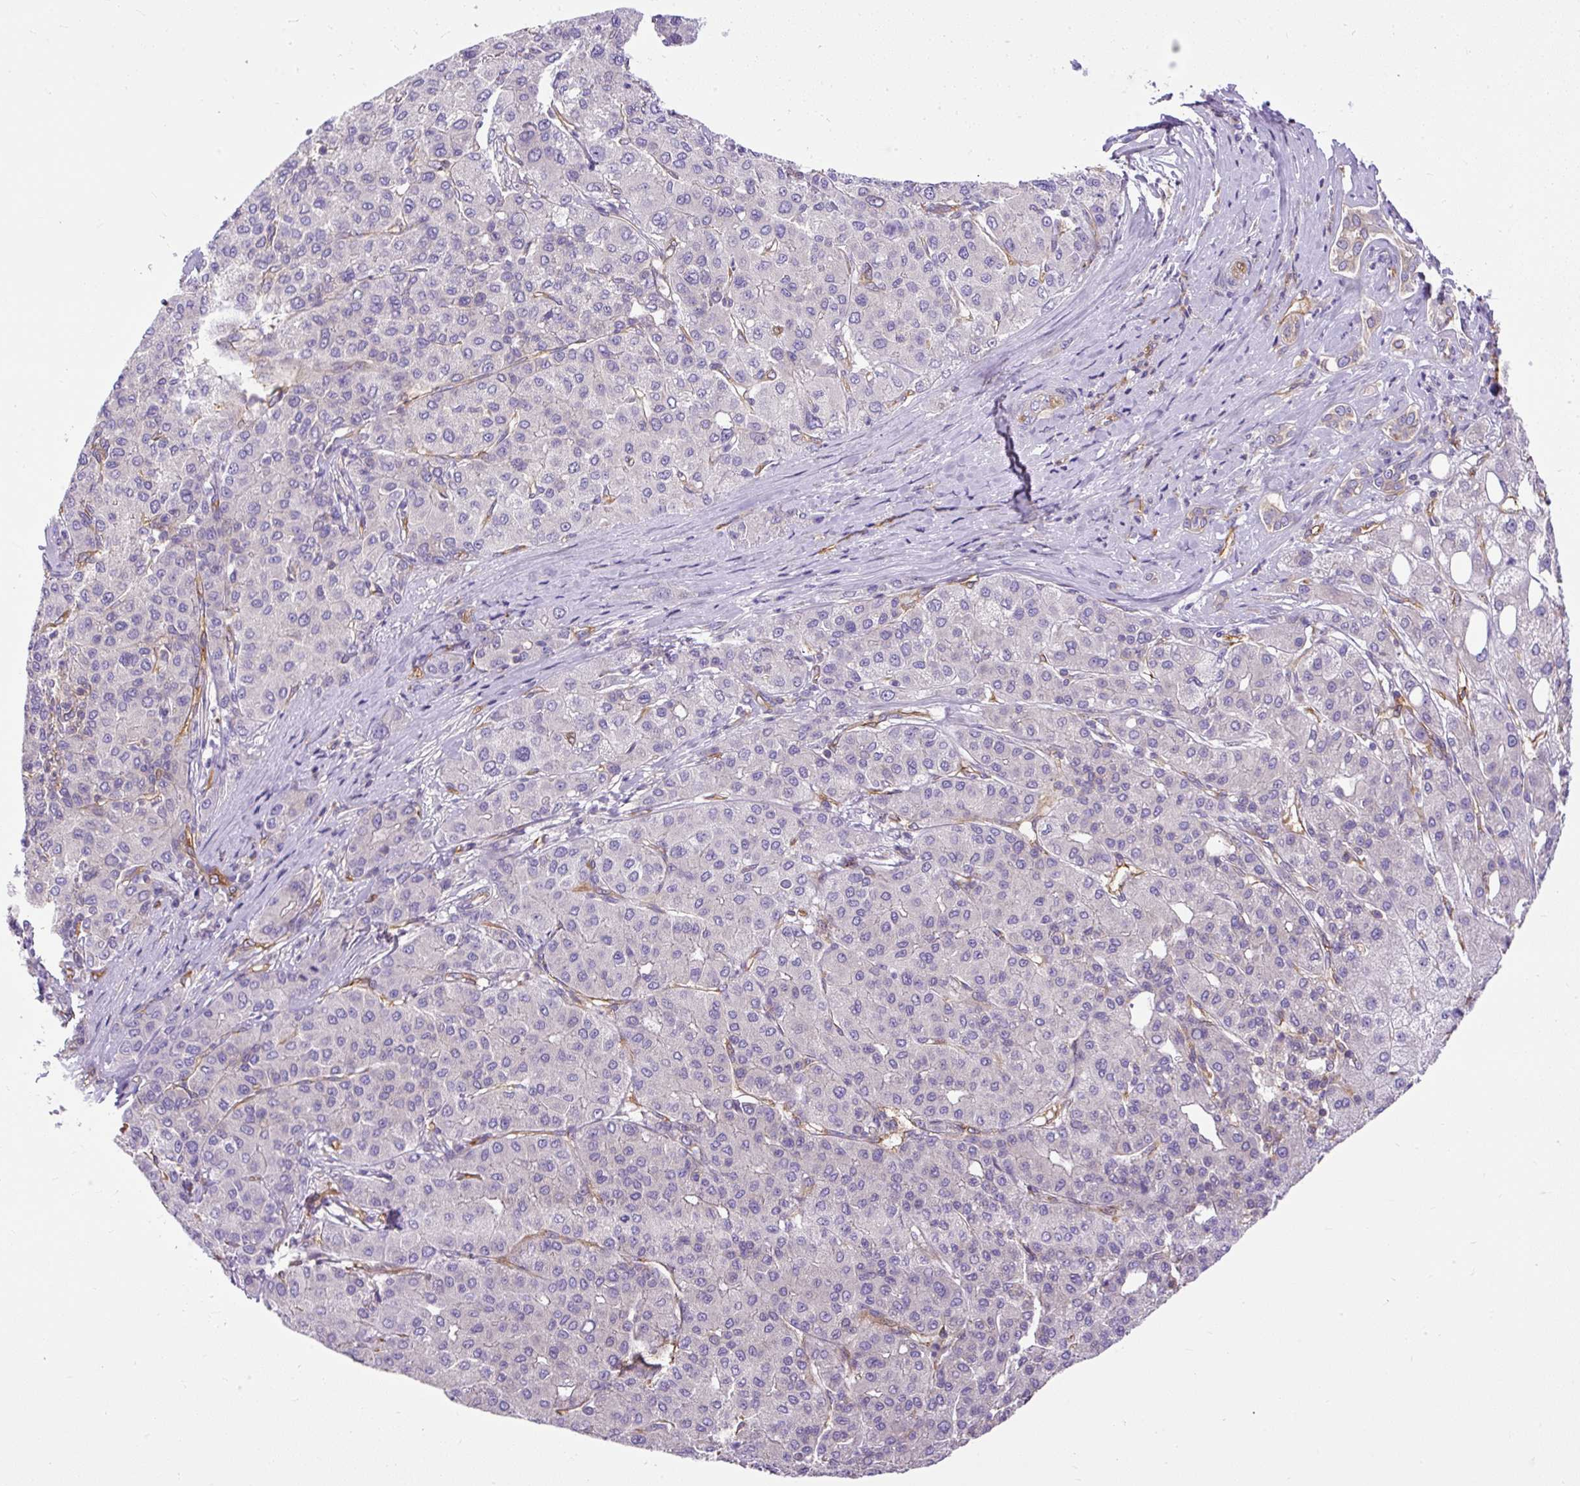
{"staining": {"intensity": "negative", "quantity": "none", "location": "none"}, "tissue": "liver cancer", "cell_type": "Tumor cells", "image_type": "cancer", "snomed": [{"axis": "morphology", "description": "Carcinoma, Hepatocellular, NOS"}, {"axis": "topography", "description": "Liver"}], "caption": "An immunohistochemistry (IHC) image of liver cancer (hepatocellular carcinoma) is shown. There is no staining in tumor cells of liver cancer (hepatocellular carcinoma).", "gene": "MAP1S", "patient": {"sex": "male", "age": 65}}